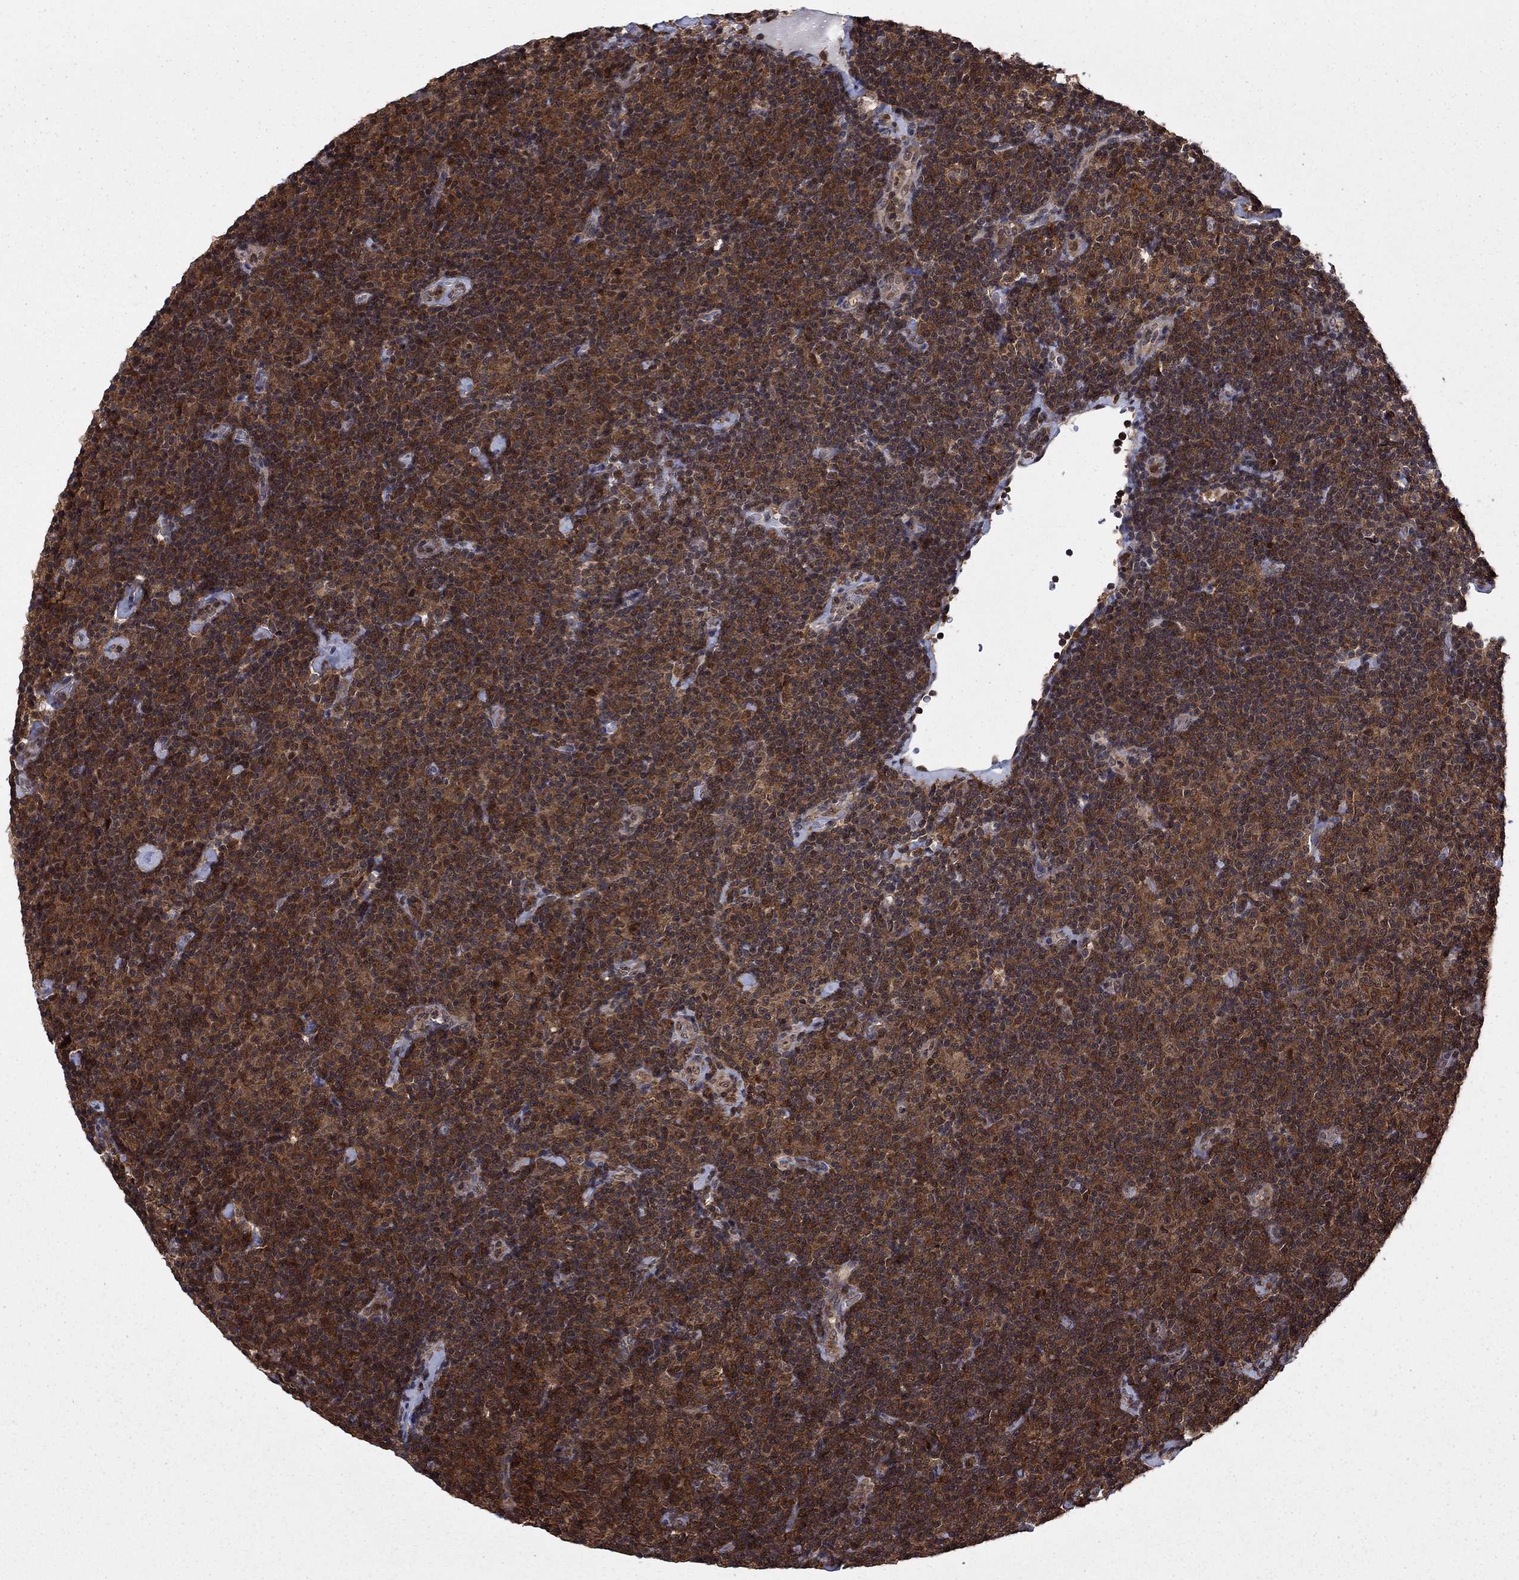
{"staining": {"intensity": "strong", "quantity": ">75%", "location": "cytoplasmic/membranous"}, "tissue": "lymphoma", "cell_type": "Tumor cells", "image_type": "cancer", "snomed": [{"axis": "morphology", "description": "Malignant lymphoma, non-Hodgkin's type, Low grade"}, {"axis": "topography", "description": "Lymph node"}], "caption": "DAB (3,3'-diaminobenzidine) immunohistochemical staining of low-grade malignant lymphoma, non-Hodgkin's type reveals strong cytoplasmic/membranous protein positivity in about >75% of tumor cells. (DAB (3,3'-diaminobenzidine) IHC with brightfield microscopy, high magnification).", "gene": "PSMD2", "patient": {"sex": "male", "age": 81}}